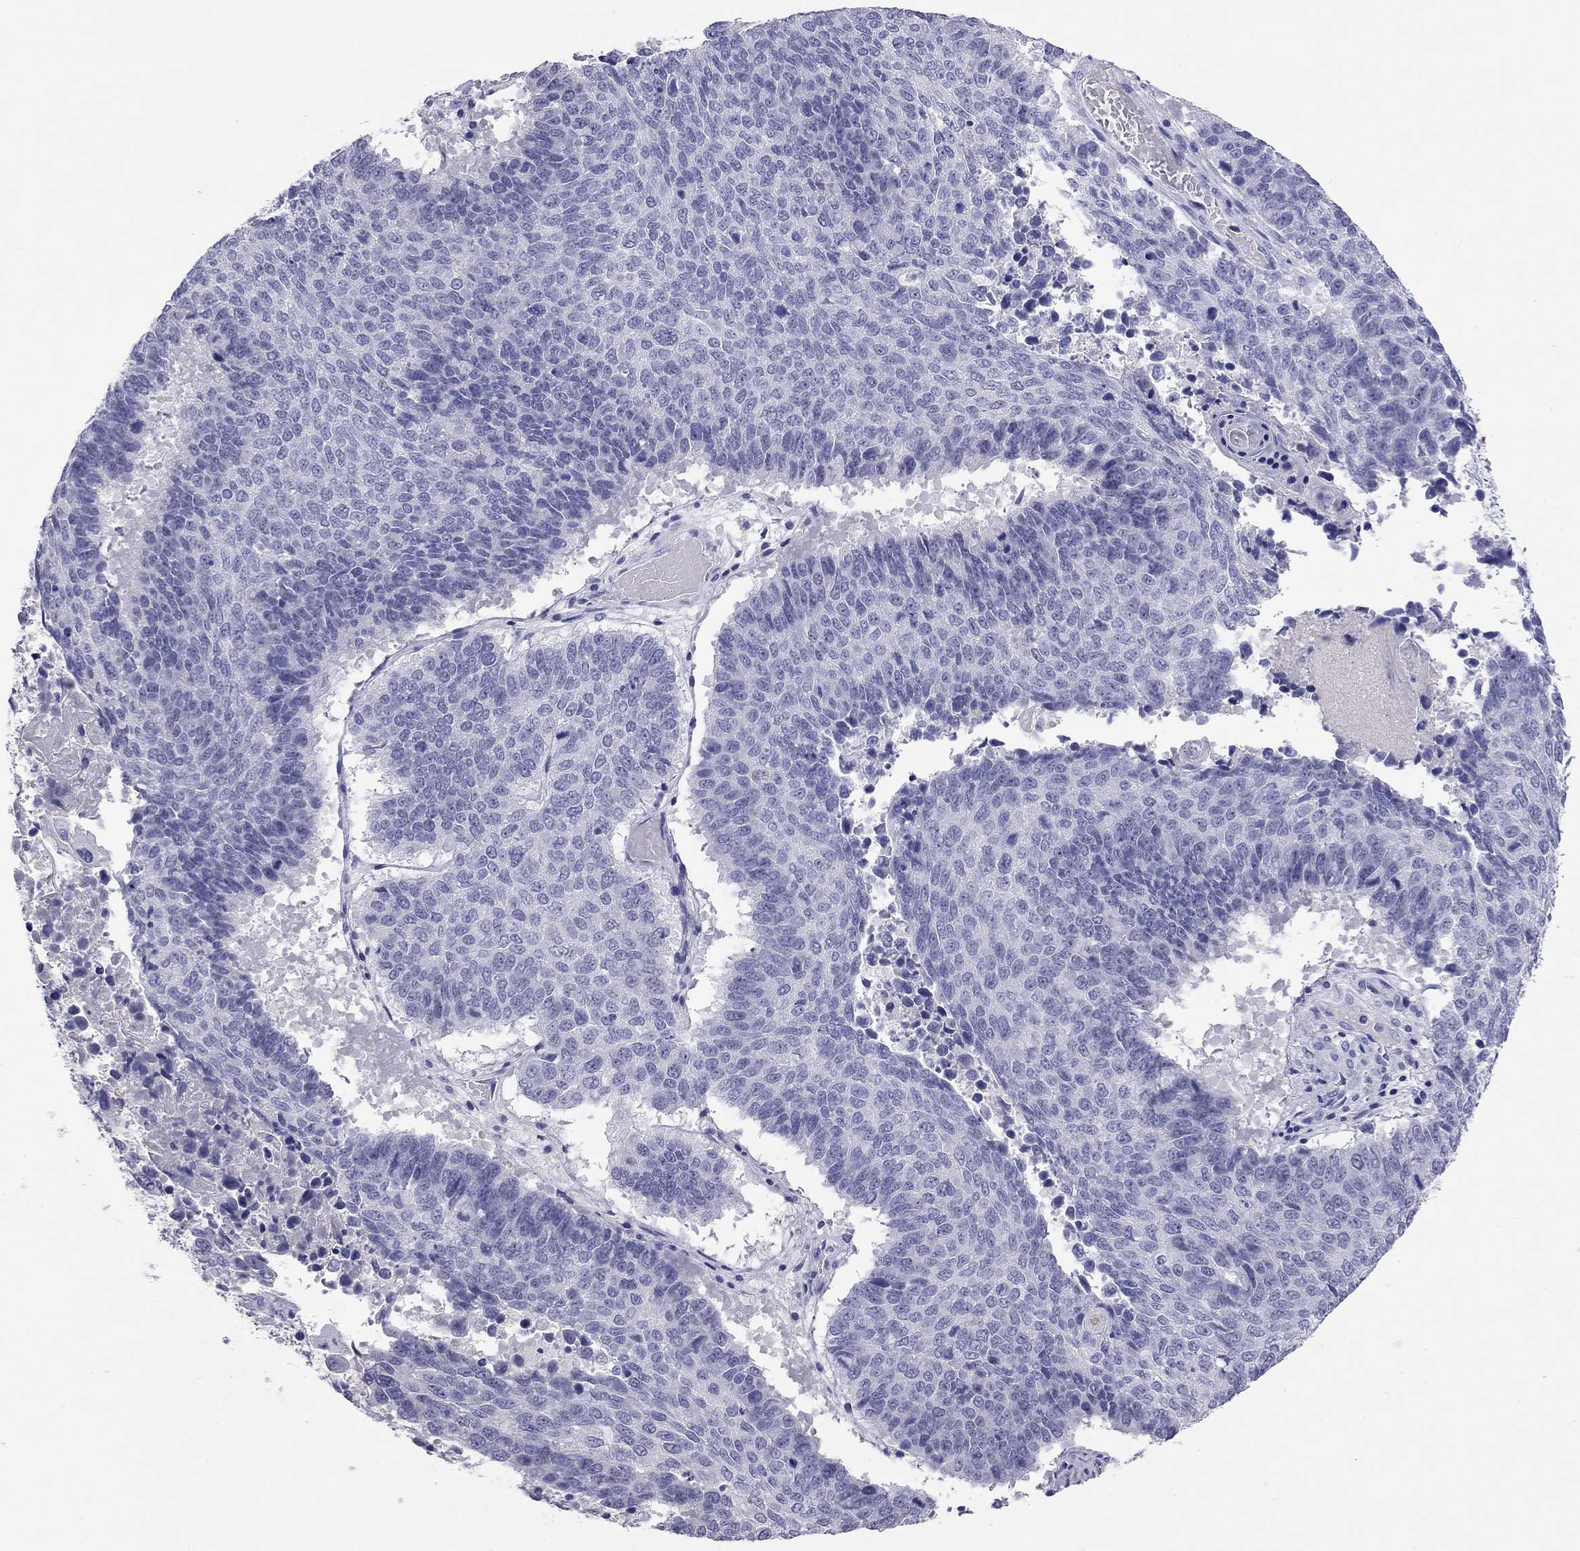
{"staining": {"intensity": "negative", "quantity": "none", "location": "none"}, "tissue": "lung cancer", "cell_type": "Tumor cells", "image_type": "cancer", "snomed": [{"axis": "morphology", "description": "Squamous cell carcinoma, NOS"}, {"axis": "topography", "description": "Lung"}], "caption": "High magnification brightfield microscopy of lung squamous cell carcinoma stained with DAB (3,3'-diaminobenzidine) (brown) and counterstained with hematoxylin (blue): tumor cells show no significant staining.", "gene": "ODF4", "patient": {"sex": "male", "age": 73}}